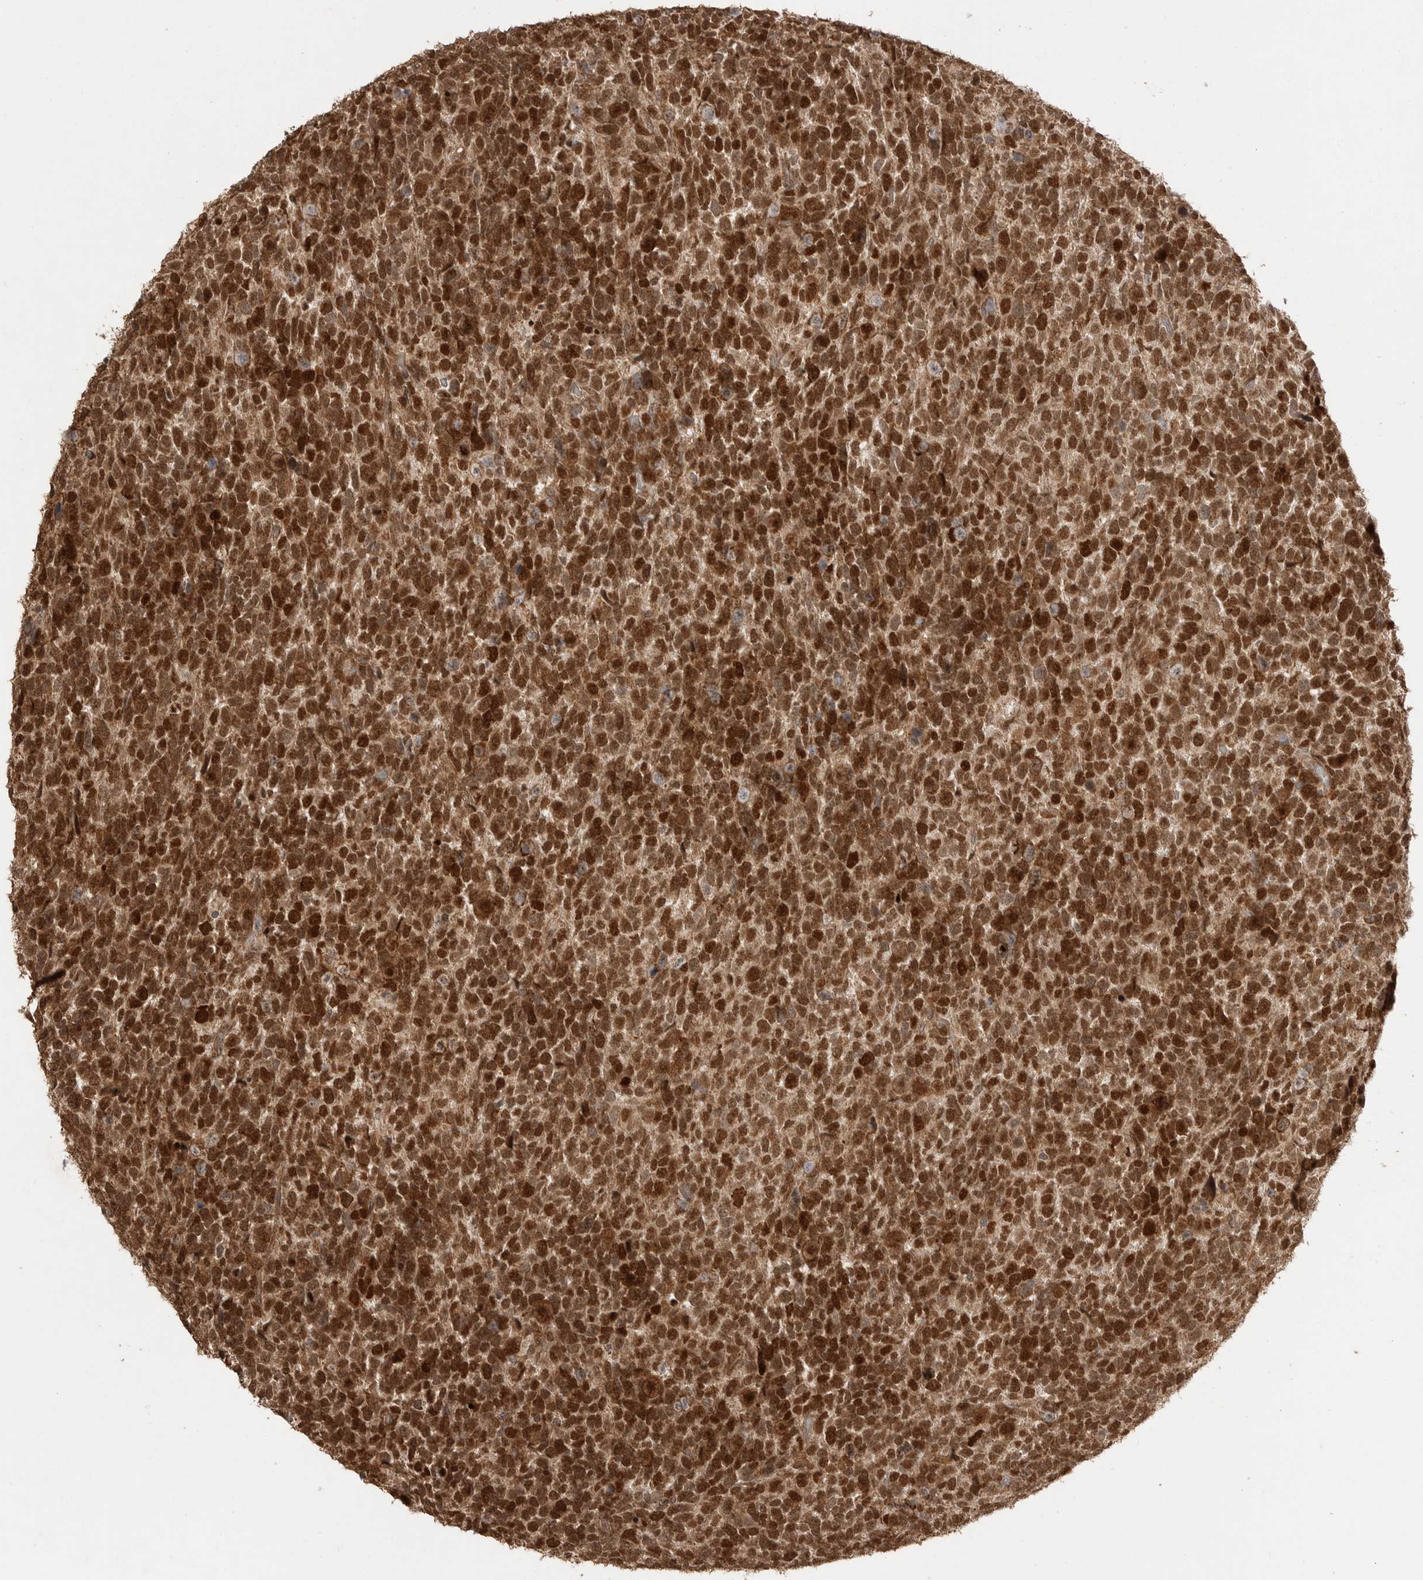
{"staining": {"intensity": "strong", "quantity": ">75%", "location": "cytoplasmic/membranous,nuclear"}, "tissue": "urothelial cancer", "cell_type": "Tumor cells", "image_type": "cancer", "snomed": [{"axis": "morphology", "description": "Urothelial carcinoma, High grade"}, {"axis": "topography", "description": "Urinary bladder"}], "caption": "This is an image of IHC staining of urothelial cancer, which shows strong positivity in the cytoplasmic/membranous and nuclear of tumor cells.", "gene": "BOC", "patient": {"sex": "female", "age": 82}}